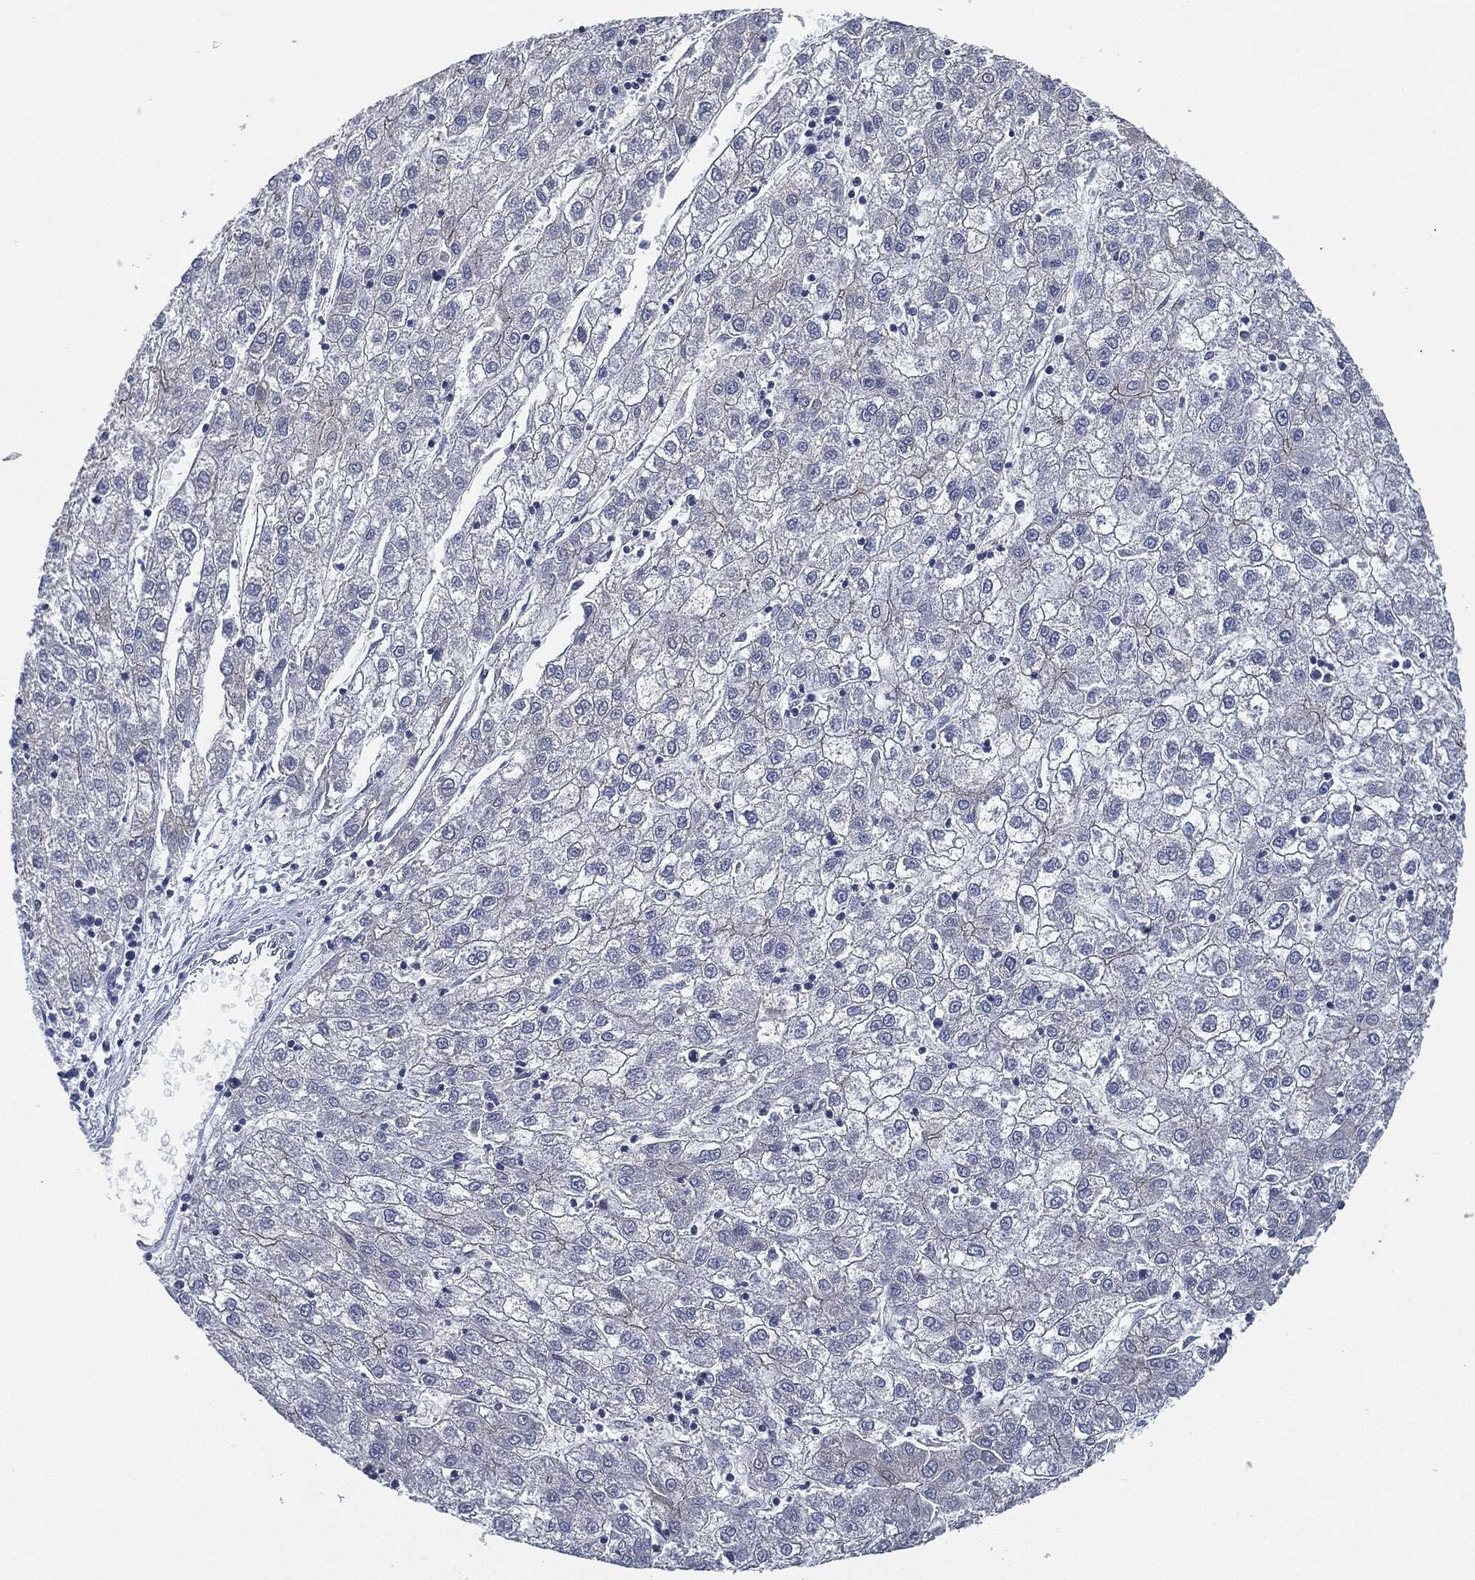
{"staining": {"intensity": "negative", "quantity": "none", "location": "none"}, "tissue": "liver cancer", "cell_type": "Tumor cells", "image_type": "cancer", "snomed": [{"axis": "morphology", "description": "Carcinoma, Hepatocellular, NOS"}, {"axis": "topography", "description": "Liver"}], "caption": "Human liver cancer stained for a protein using immunohistochemistry (IHC) exhibits no positivity in tumor cells.", "gene": "SHROOM2", "patient": {"sex": "male", "age": 72}}